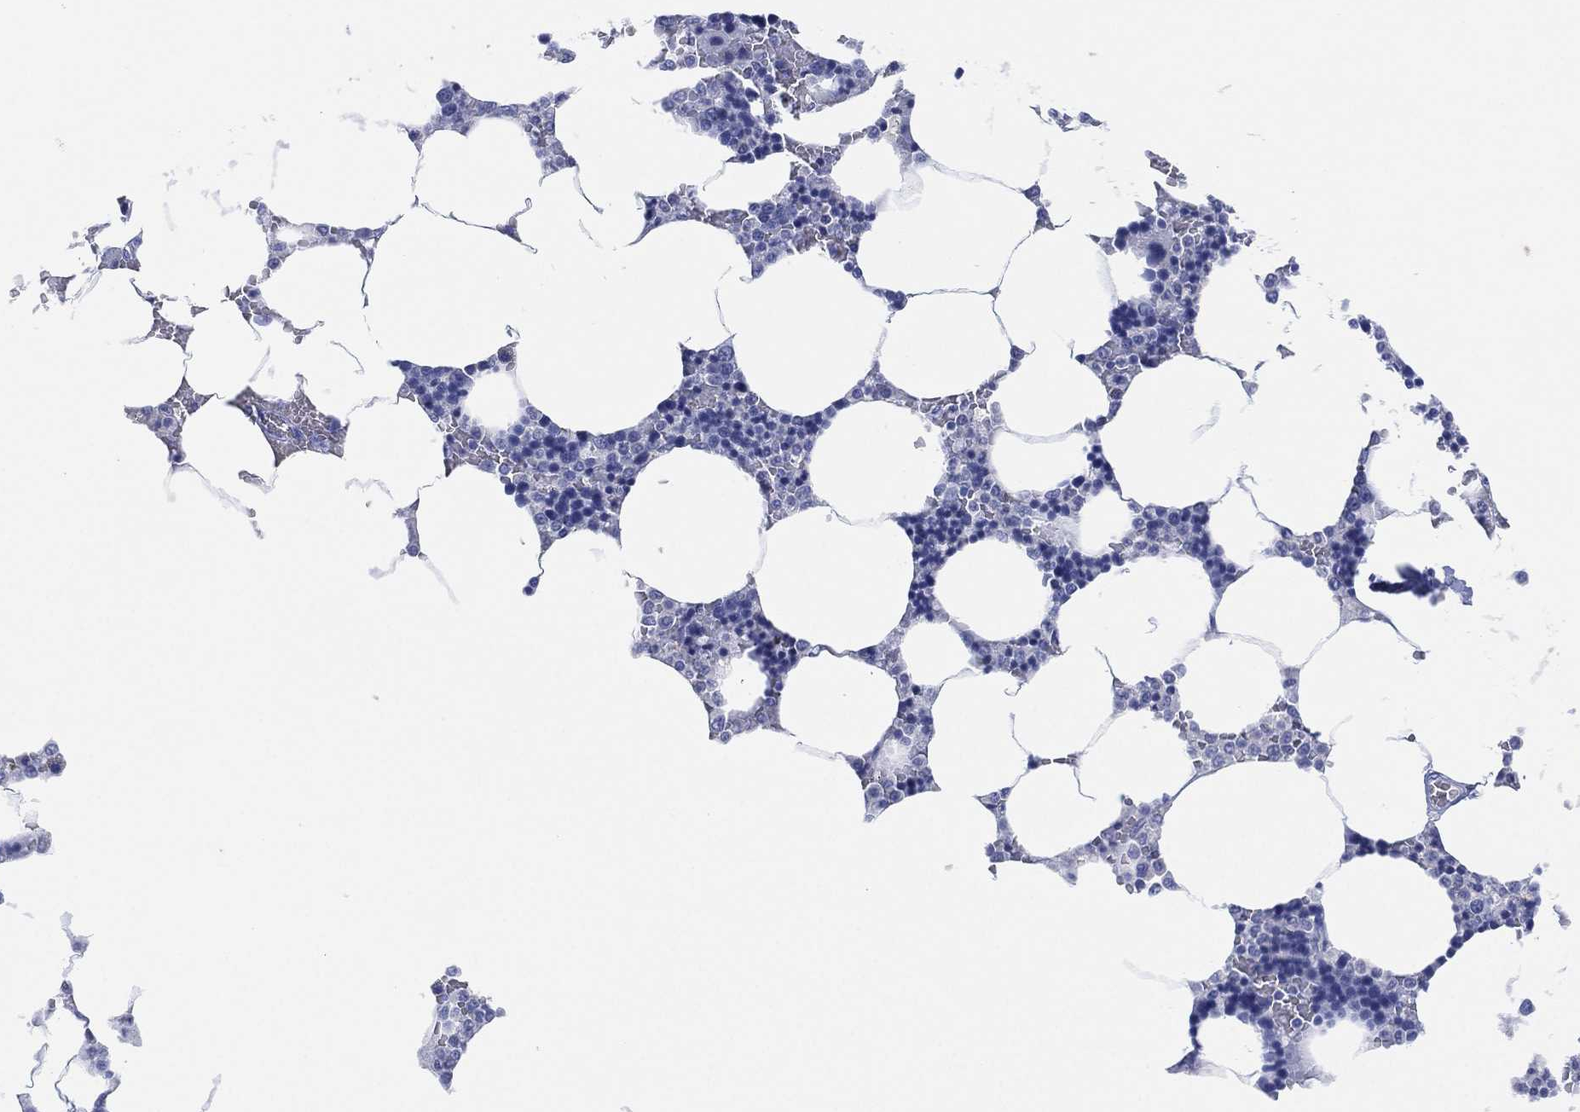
{"staining": {"intensity": "negative", "quantity": "none", "location": "none"}, "tissue": "bone marrow", "cell_type": "Hematopoietic cells", "image_type": "normal", "snomed": [{"axis": "morphology", "description": "Normal tissue, NOS"}, {"axis": "topography", "description": "Bone marrow"}], "caption": "Immunohistochemistry (IHC) of unremarkable bone marrow exhibits no expression in hematopoietic cells.", "gene": "SLC9C2", "patient": {"sex": "male", "age": 63}}